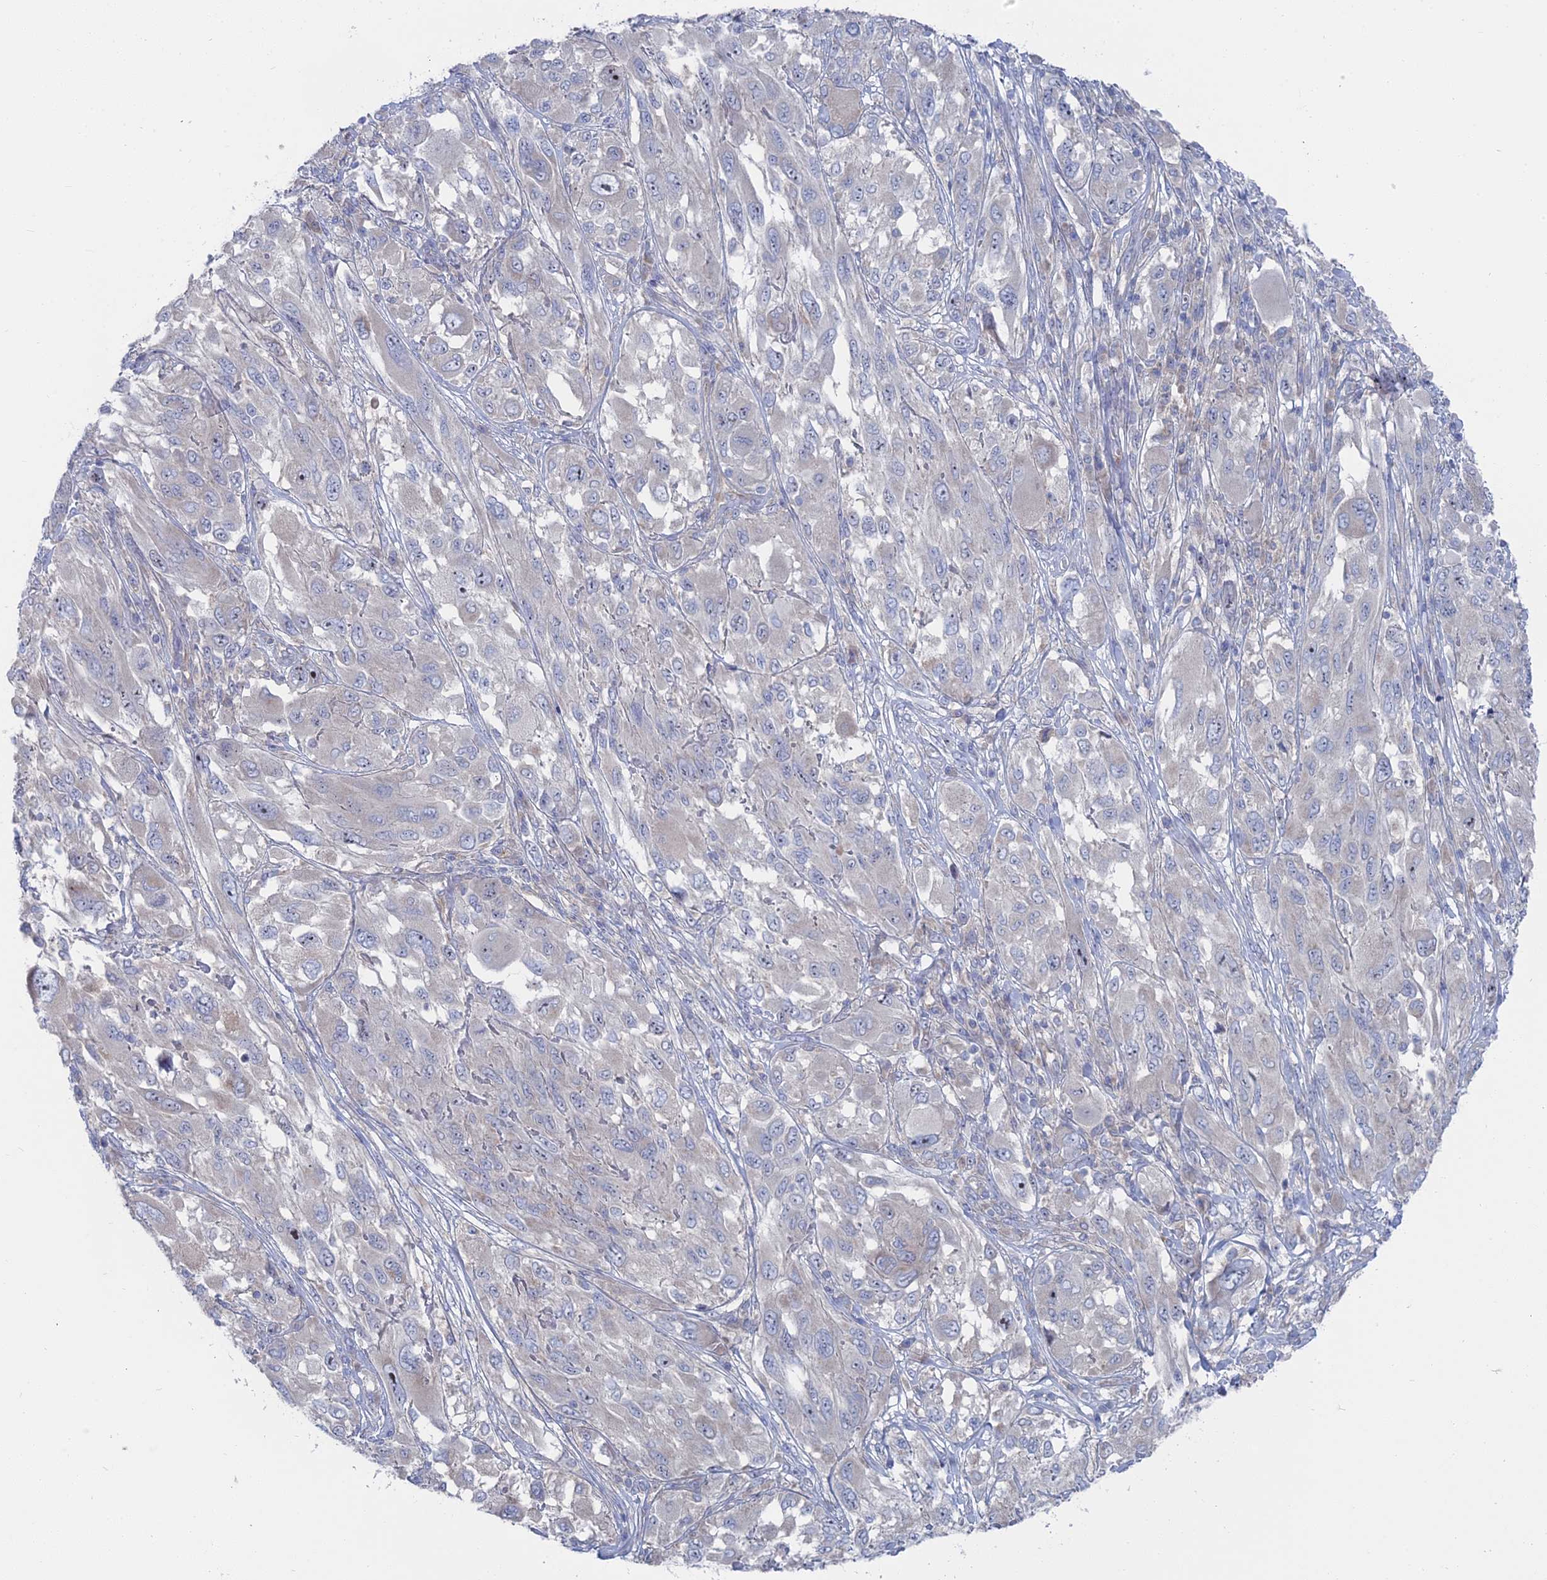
{"staining": {"intensity": "negative", "quantity": "none", "location": "none"}, "tissue": "melanoma", "cell_type": "Tumor cells", "image_type": "cancer", "snomed": [{"axis": "morphology", "description": "Malignant melanoma, NOS"}, {"axis": "topography", "description": "Skin"}], "caption": "This is an immunohistochemistry image of malignant melanoma. There is no staining in tumor cells.", "gene": "CCDC149", "patient": {"sex": "female", "age": 91}}